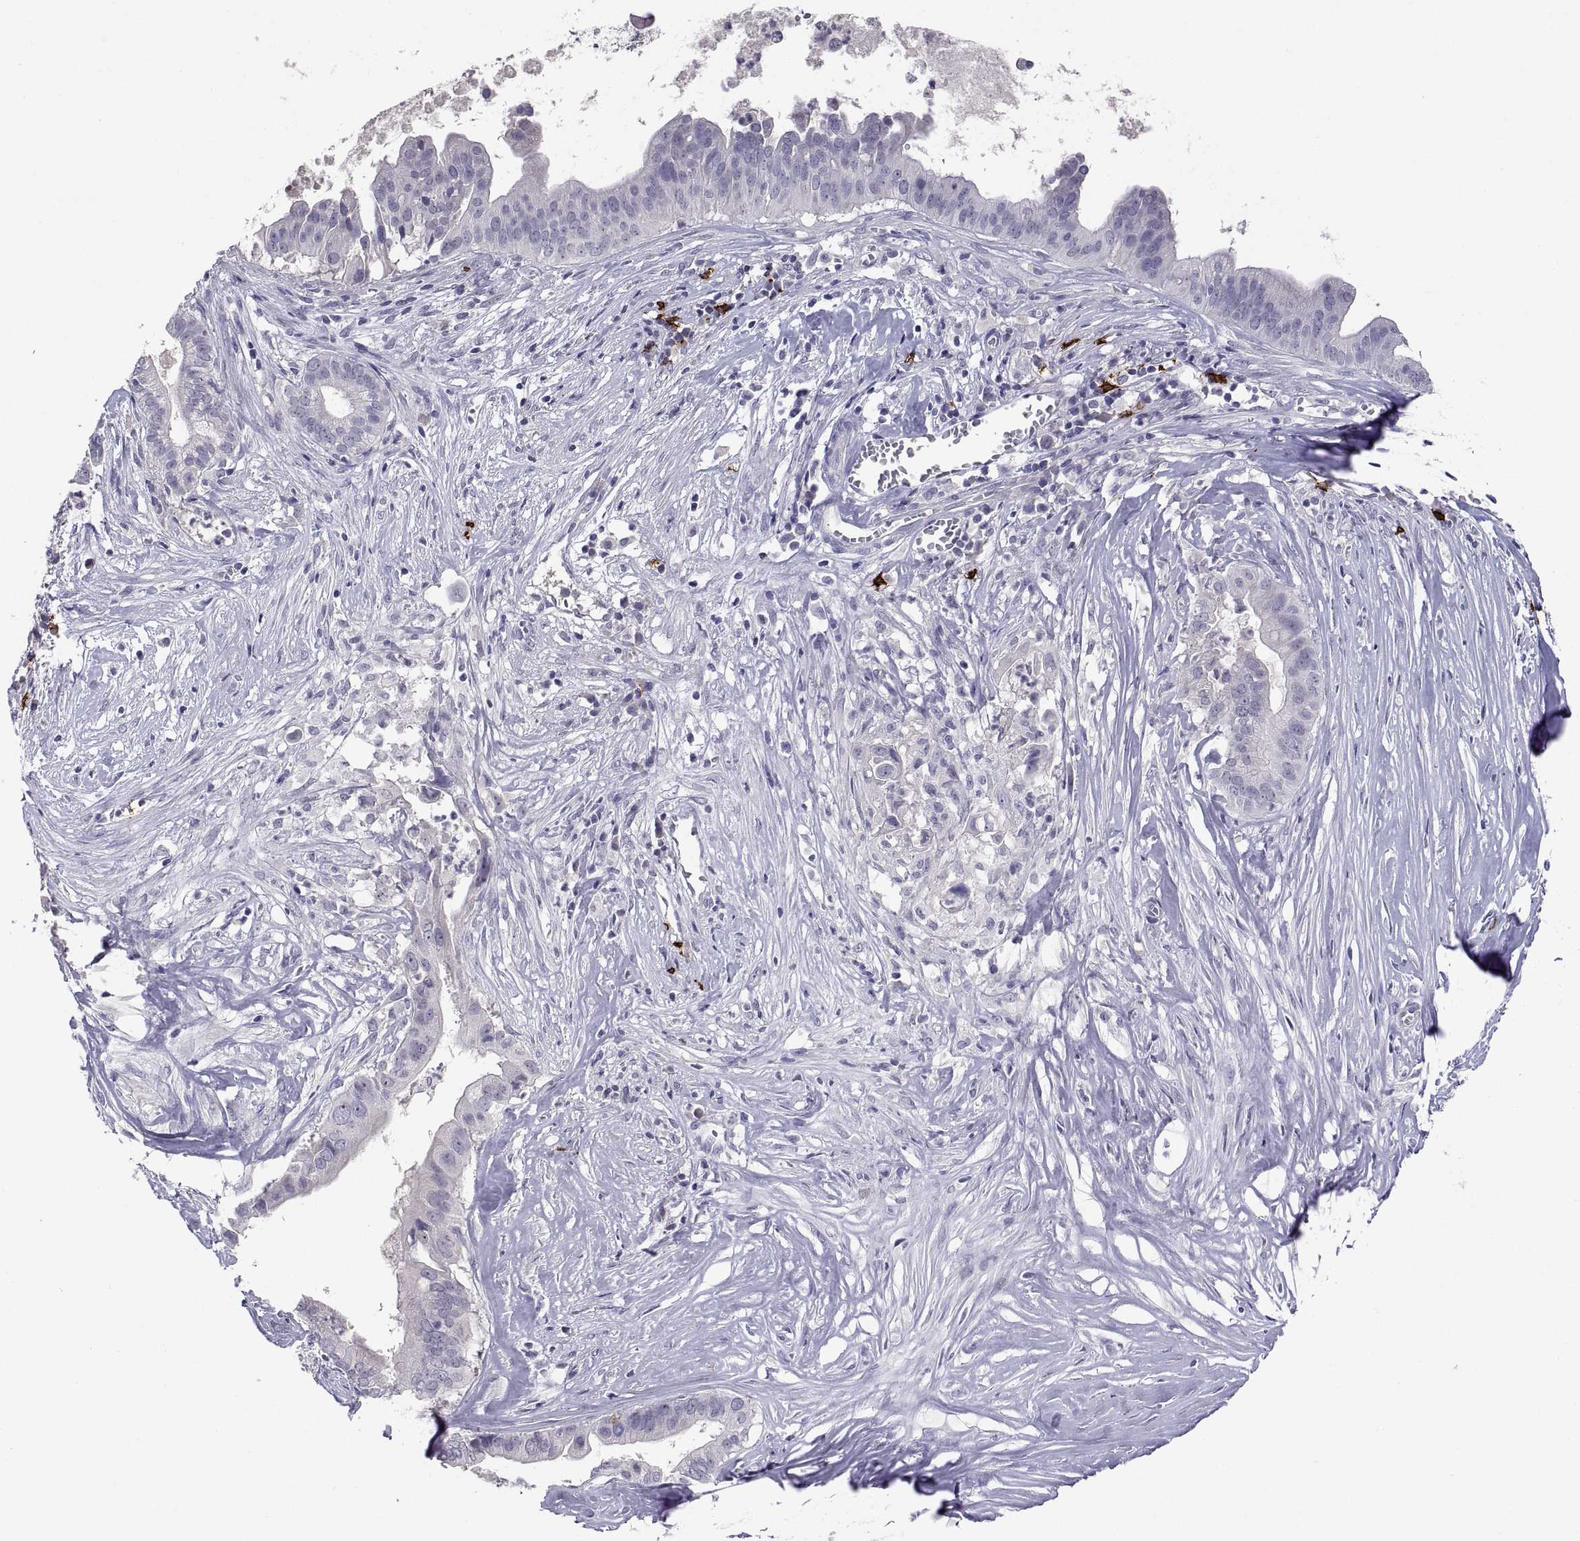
{"staining": {"intensity": "negative", "quantity": "none", "location": "none"}, "tissue": "pancreatic cancer", "cell_type": "Tumor cells", "image_type": "cancer", "snomed": [{"axis": "morphology", "description": "Adenocarcinoma, NOS"}, {"axis": "topography", "description": "Pancreas"}], "caption": "An image of pancreatic cancer stained for a protein shows no brown staining in tumor cells. (DAB (3,3'-diaminobenzidine) IHC, high magnification).", "gene": "MS4A1", "patient": {"sex": "male", "age": 61}}